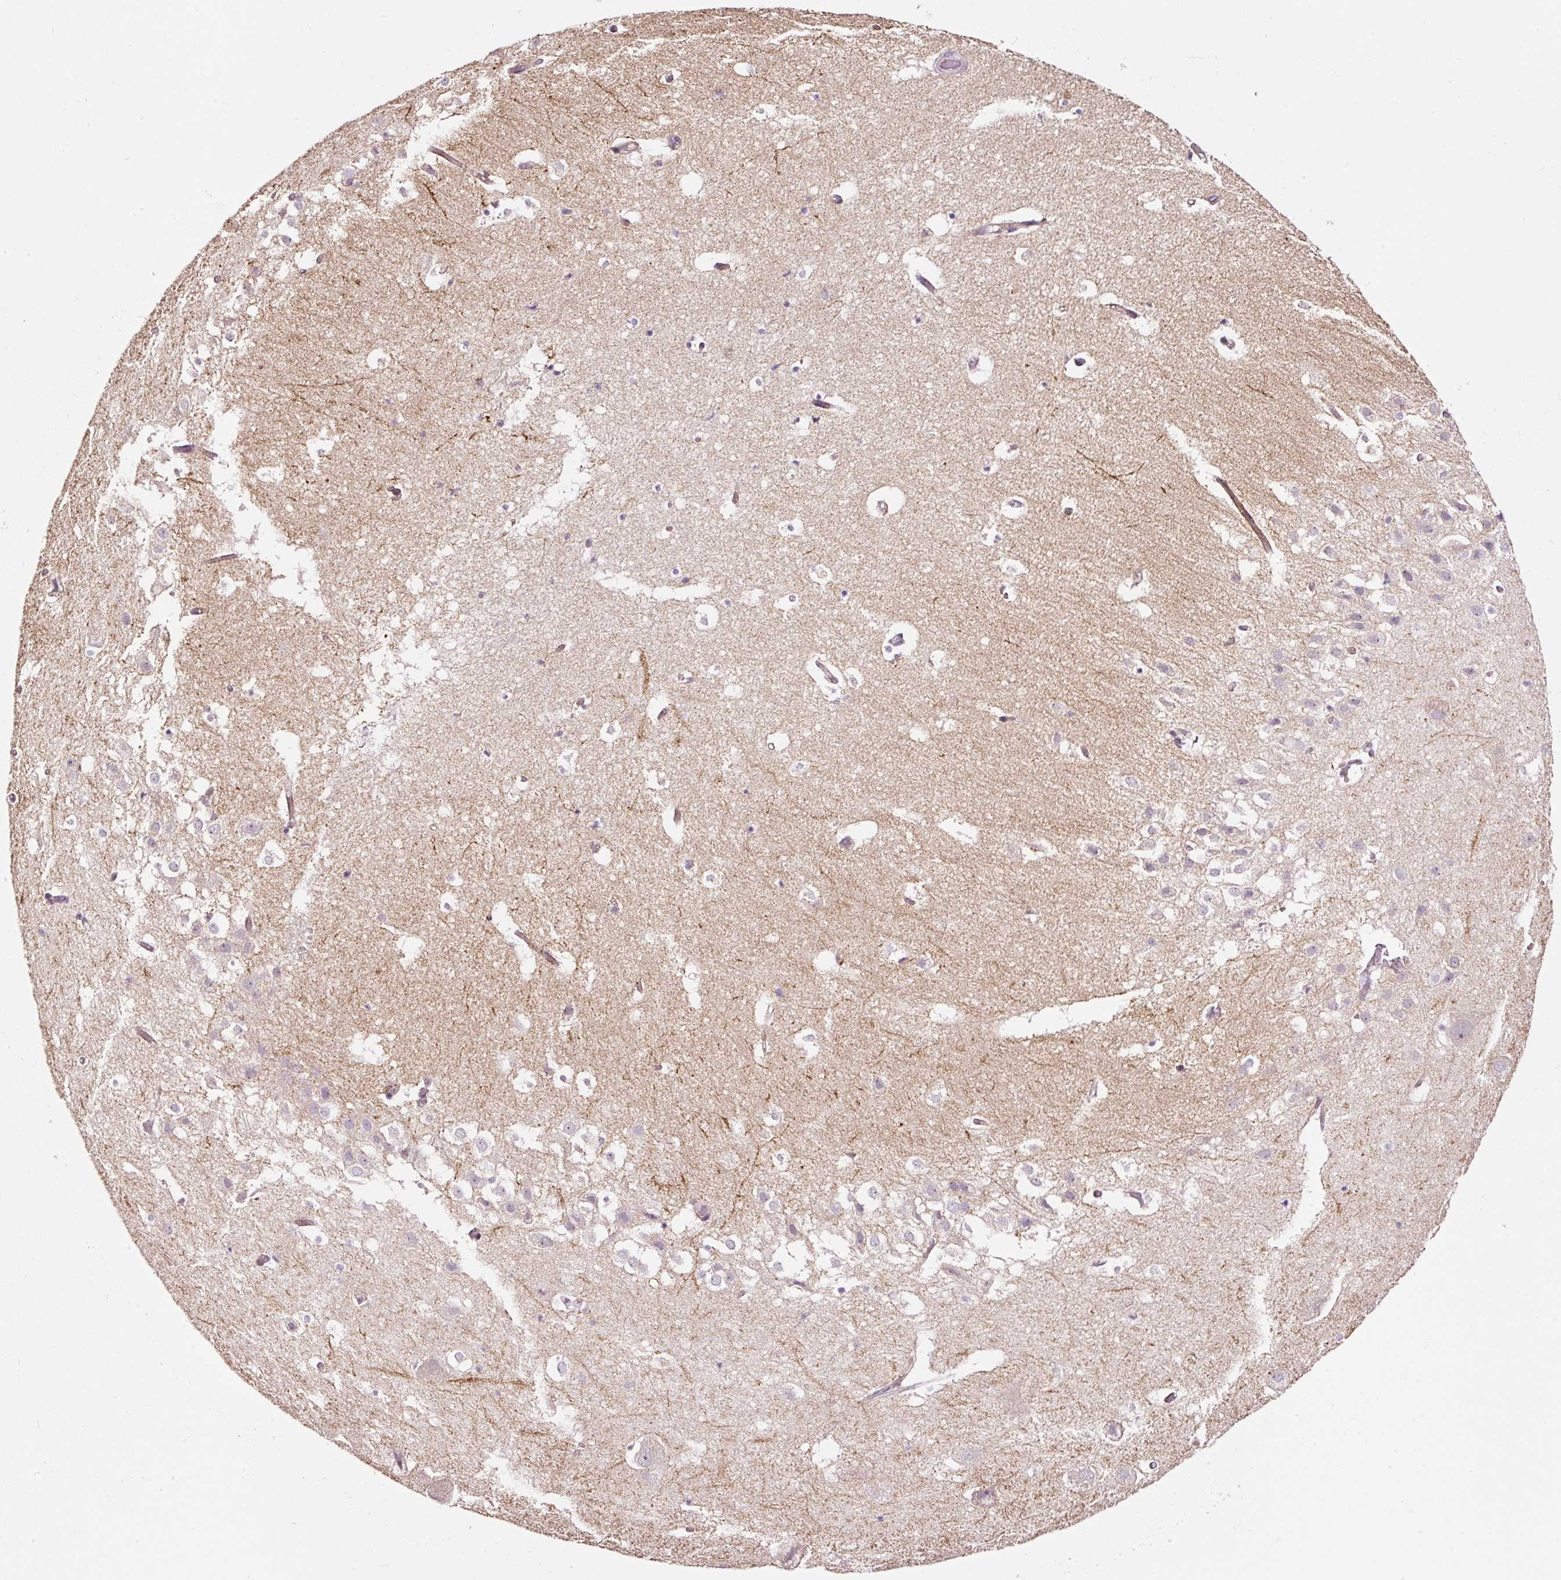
{"staining": {"intensity": "negative", "quantity": "none", "location": "none"}, "tissue": "hippocampus", "cell_type": "Glial cells", "image_type": "normal", "snomed": [{"axis": "morphology", "description": "Normal tissue, NOS"}, {"axis": "topography", "description": "Hippocampus"}], "caption": "Micrograph shows no protein positivity in glial cells of normal hippocampus.", "gene": "BOLA3", "patient": {"sex": "female", "age": 52}}